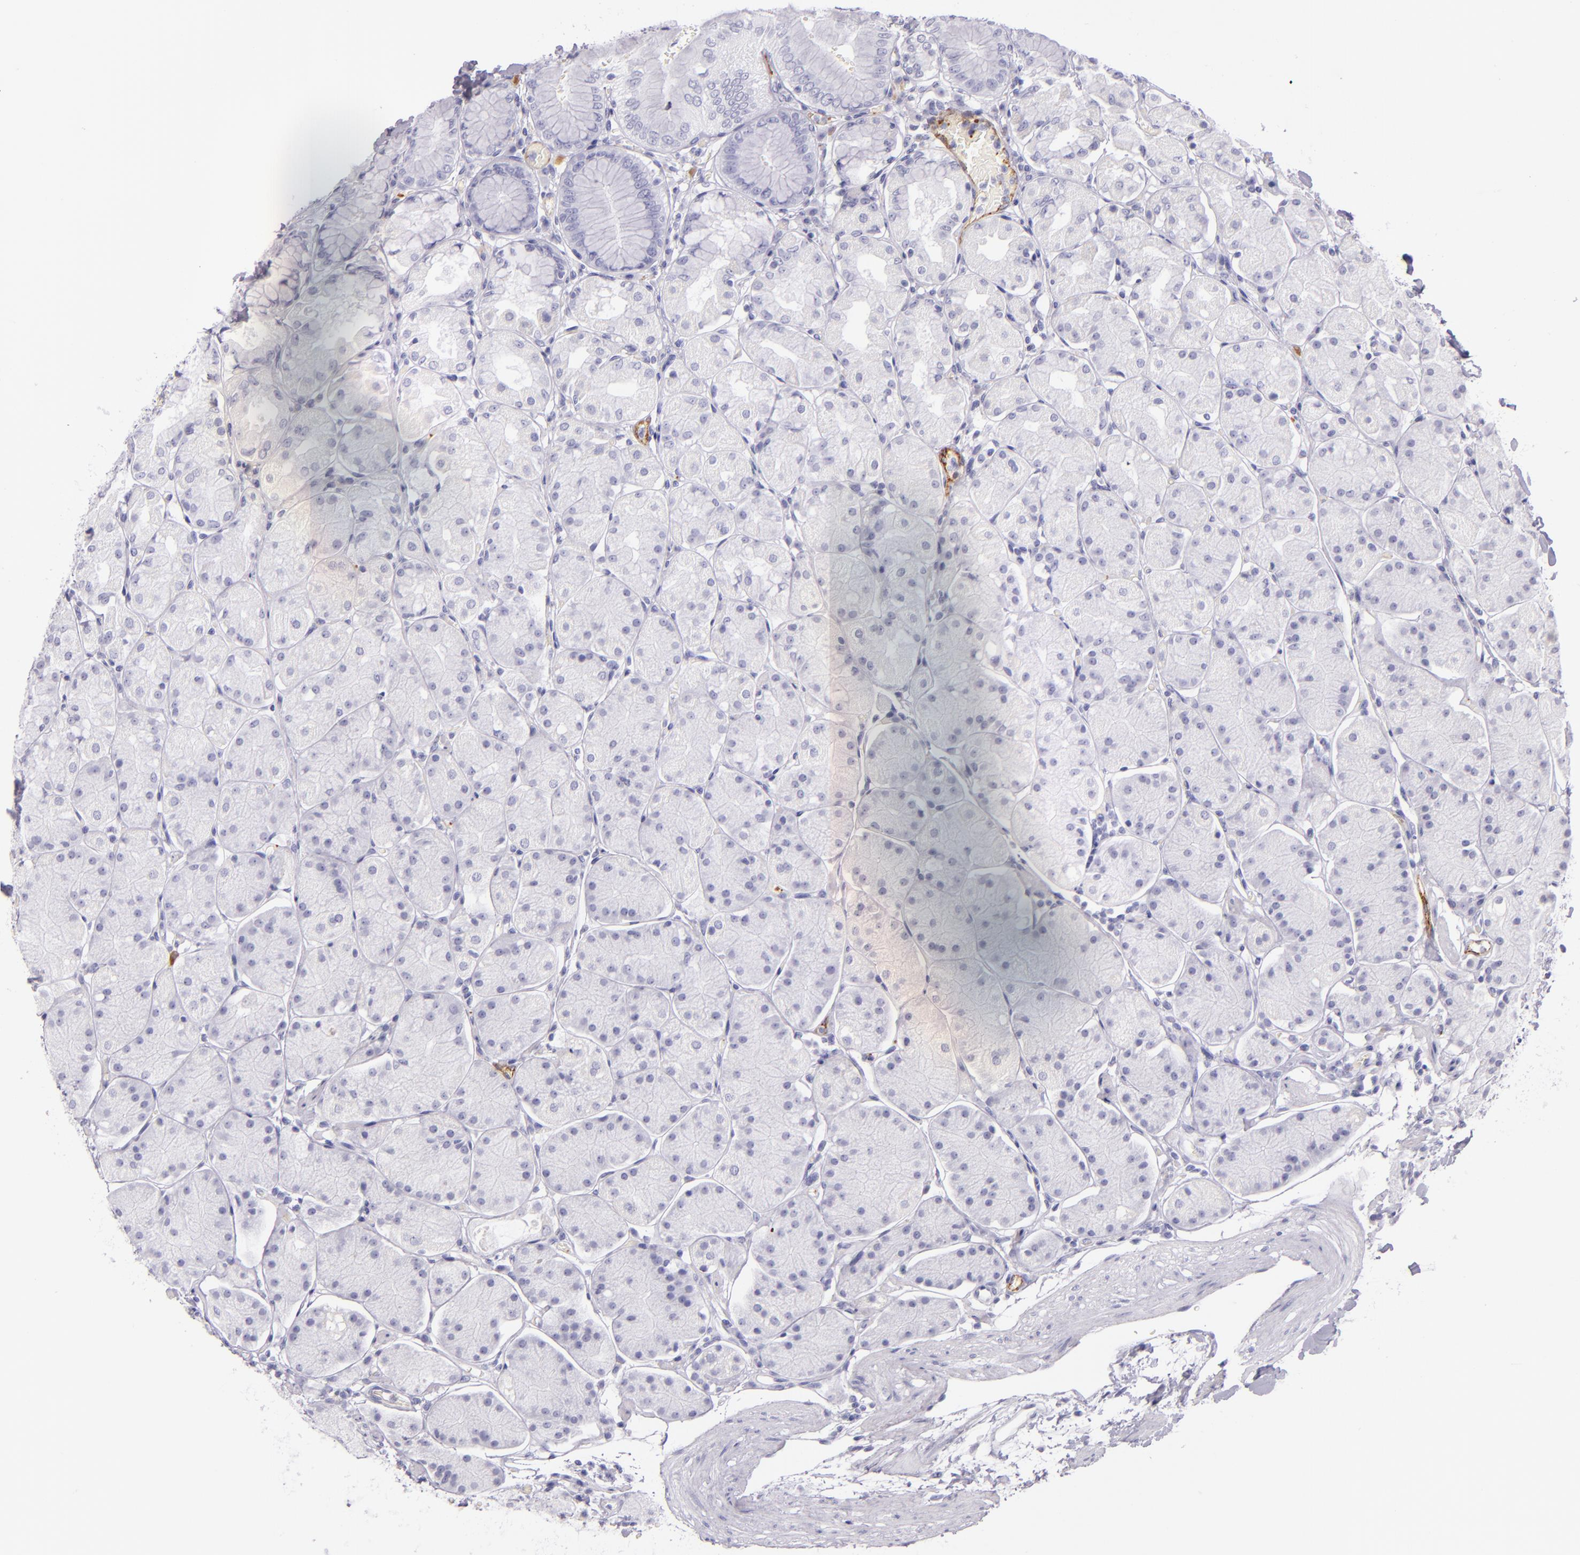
{"staining": {"intensity": "negative", "quantity": "none", "location": "none"}, "tissue": "stomach", "cell_type": "Glandular cells", "image_type": "normal", "snomed": [{"axis": "morphology", "description": "Normal tissue, NOS"}, {"axis": "topography", "description": "Stomach, upper"}, {"axis": "topography", "description": "Stomach"}], "caption": "High magnification brightfield microscopy of benign stomach stained with DAB (3,3'-diaminobenzidine) (brown) and counterstained with hematoxylin (blue): glandular cells show no significant staining.", "gene": "SELP", "patient": {"sex": "male", "age": 76}}